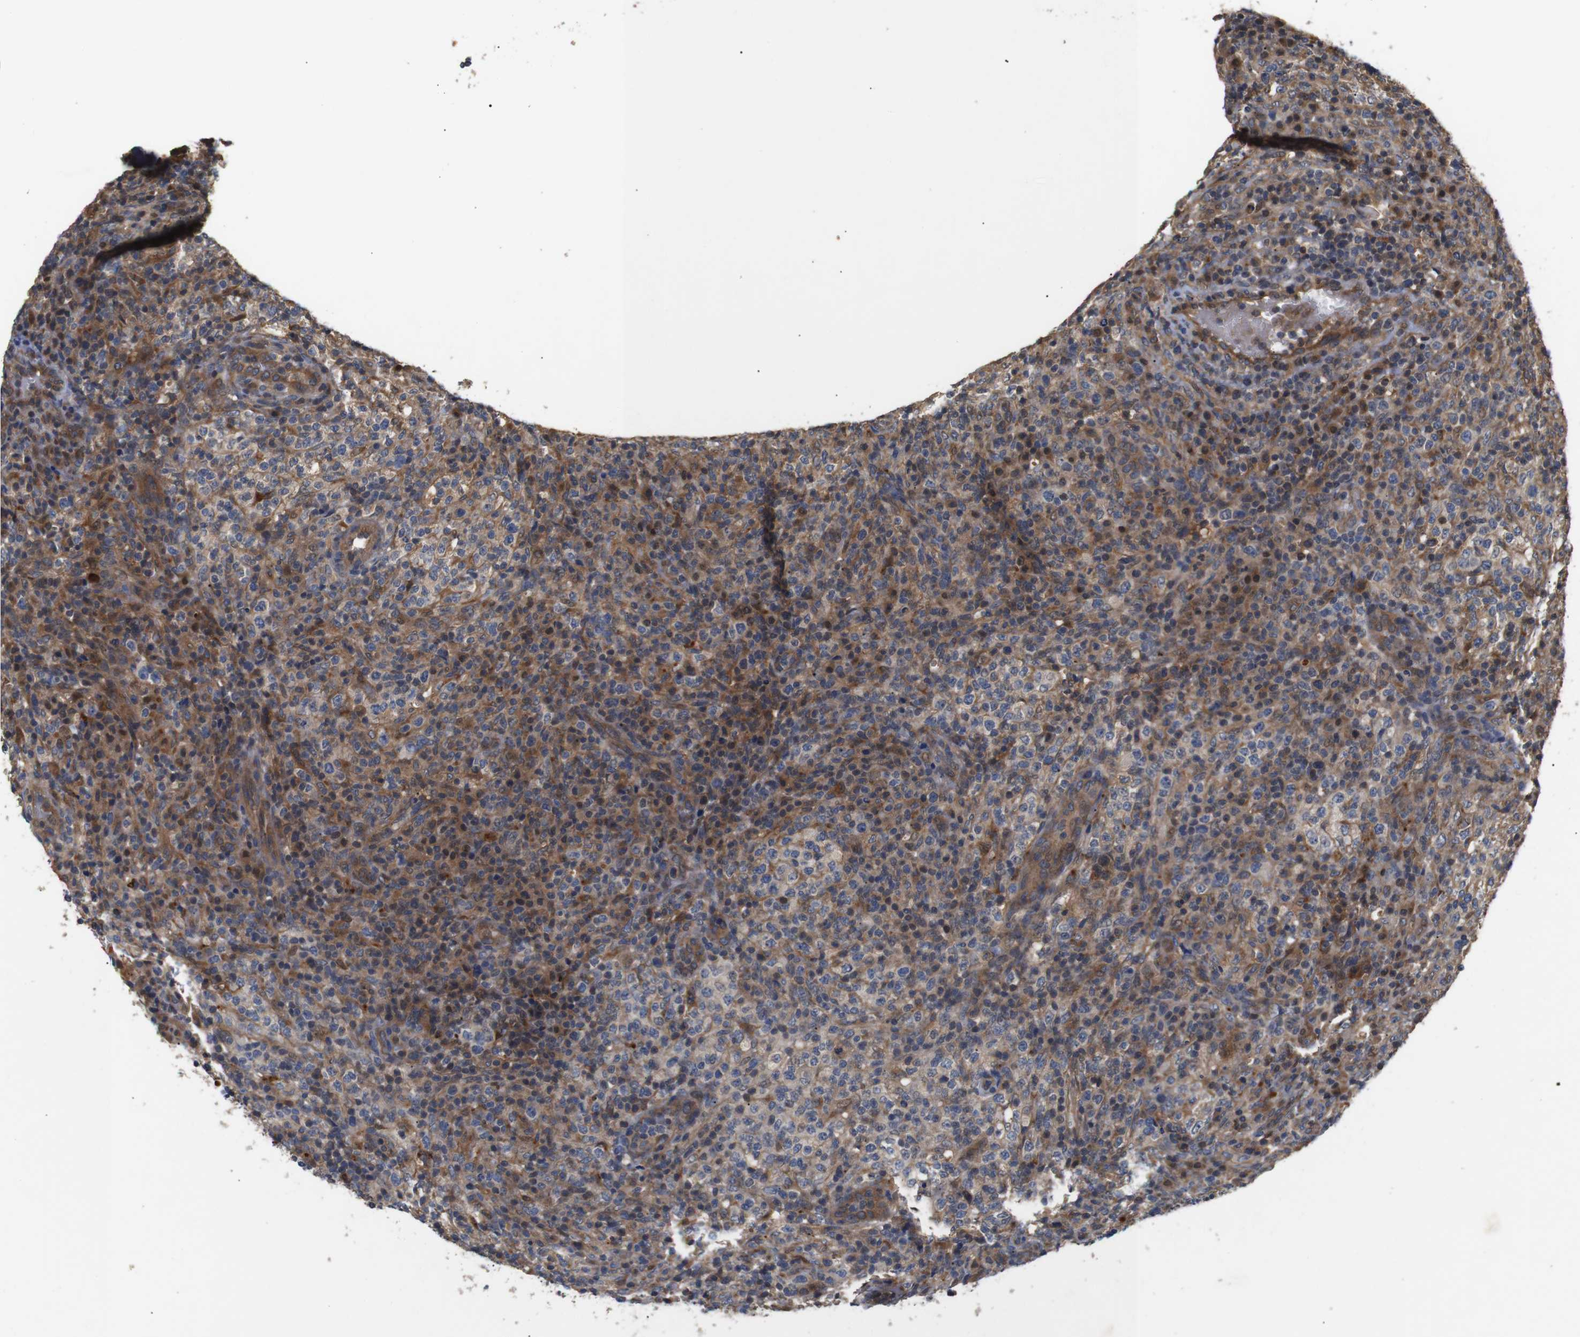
{"staining": {"intensity": "moderate", "quantity": "25%-75%", "location": "cytoplasmic/membranous,nuclear"}, "tissue": "lymphoma", "cell_type": "Tumor cells", "image_type": "cancer", "snomed": [{"axis": "morphology", "description": "Malignant lymphoma, non-Hodgkin's type, High grade"}, {"axis": "topography", "description": "Lymph node"}], "caption": "Approximately 25%-75% of tumor cells in human lymphoma show moderate cytoplasmic/membranous and nuclear protein staining as visualized by brown immunohistochemical staining.", "gene": "DDR1", "patient": {"sex": "female", "age": 76}}